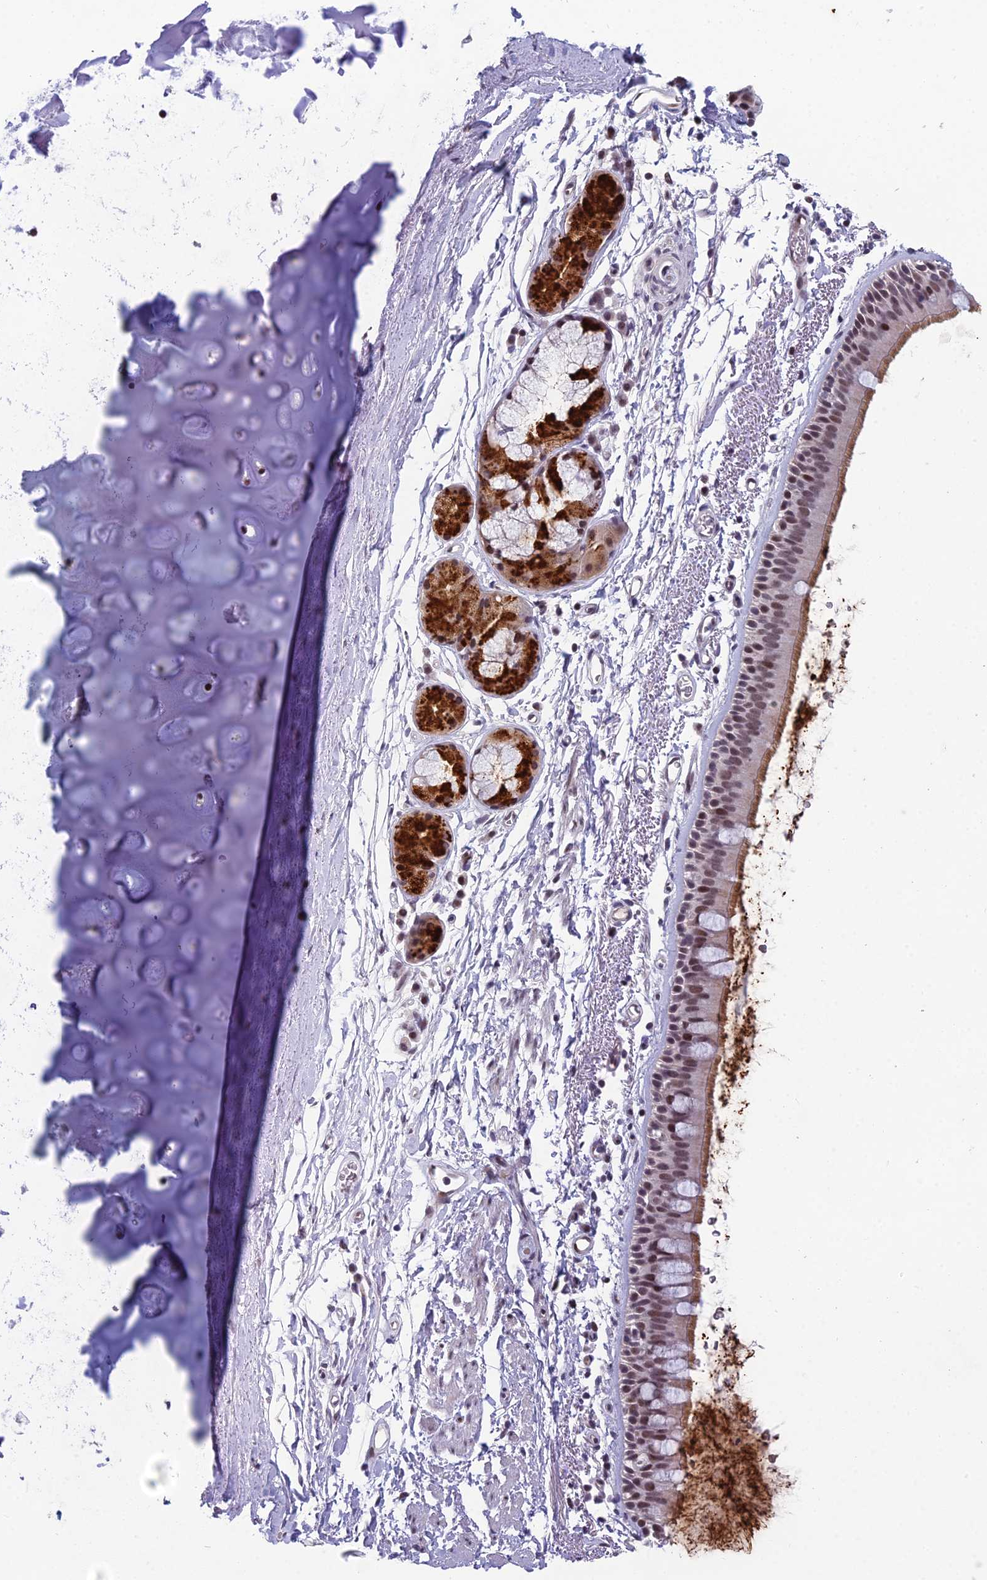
{"staining": {"intensity": "moderate", "quantity": ">75%", "location": "cytoplasmic/membranous,nuclear"}, "tissue": "bronchus", "cell_type": "Respiratory epithelial cells", "image_type": "normal", "snomed": [{"axis": "morphology", "description": "Normal tissue, NOS"}, {"axis": "topography", "description": "Lymph node"}, {"axis": "topography", "description": "Bronchus"}], "caption": "Immunohistochemistry (IHC) (DAB) staining of benign bronchus exhibits moderate cytoplasmic/membranous,nuclear protein expression in about >75% of respiratory epithelial cells. Nuclei are stained in blue.", "gene": "RGS17", "patient": {"sex": "female", "age": 70}}